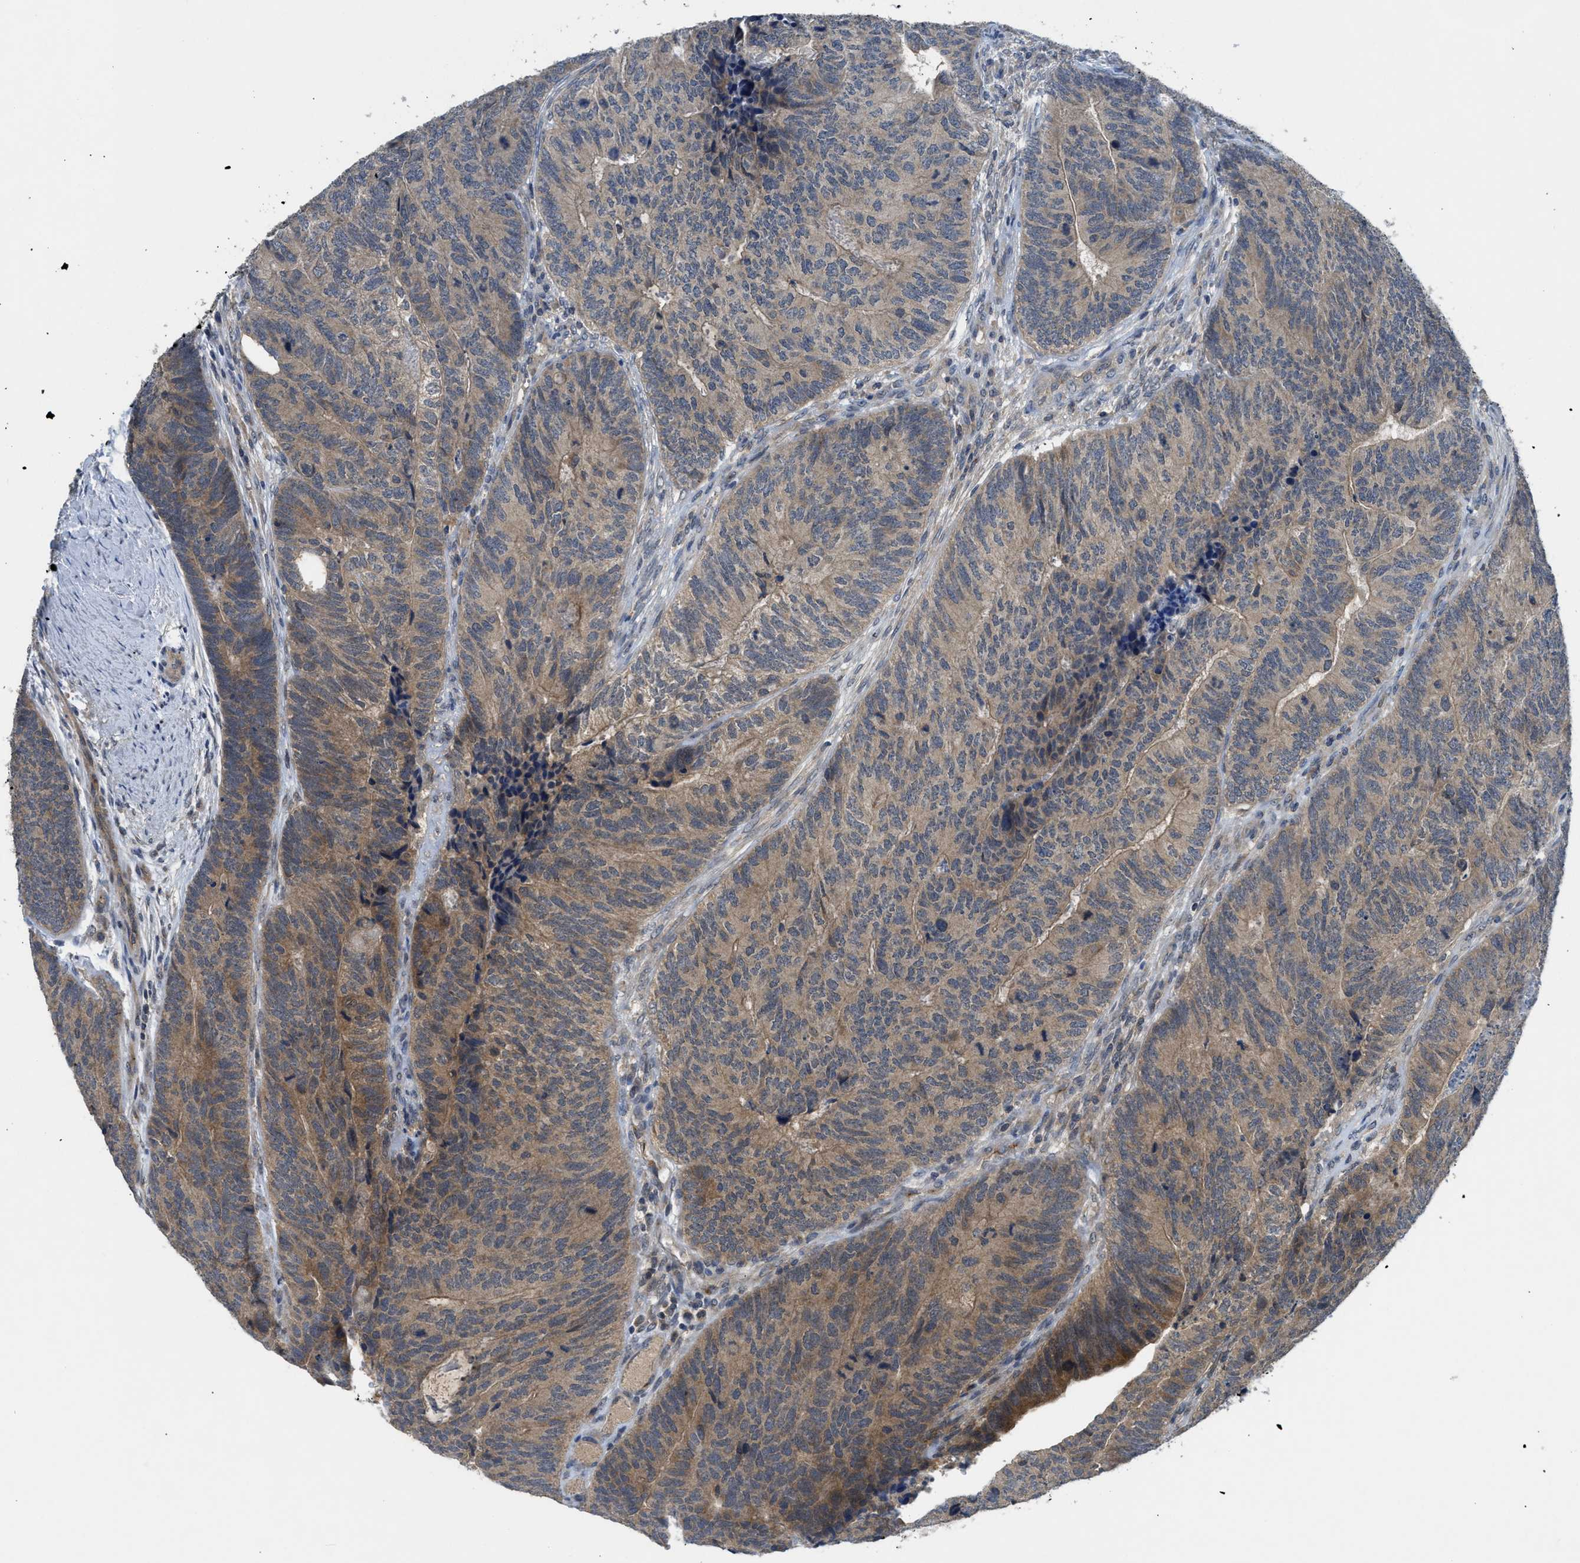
{"staining": {"intensity": "moderate", "quantity": ">75%", "location": "cytoplasmic/membranous"}, "tissue": "colorectal cancer", "cell_type": "Tumor cells", "image_type": "cancer", "snomed": [{"axis": "morphology", "description": "Normal tissue, NOS"}, {"axis": "morphology", "description": "Adenocarcinoma, NOS"}, {"axis": "topography", "description": "Rectum"}], "caption": "Immunohistochemistry (IHC) (DAB (3,3'-diaminobenzidine)) staining of human adenocarcinoma (colorectal) shows moderate cytoplasmic/membranous protein staining in approximately >75% of tumor cells.", "gene": "PDE7A", "patient": {"sex": "female", "age": 66}}